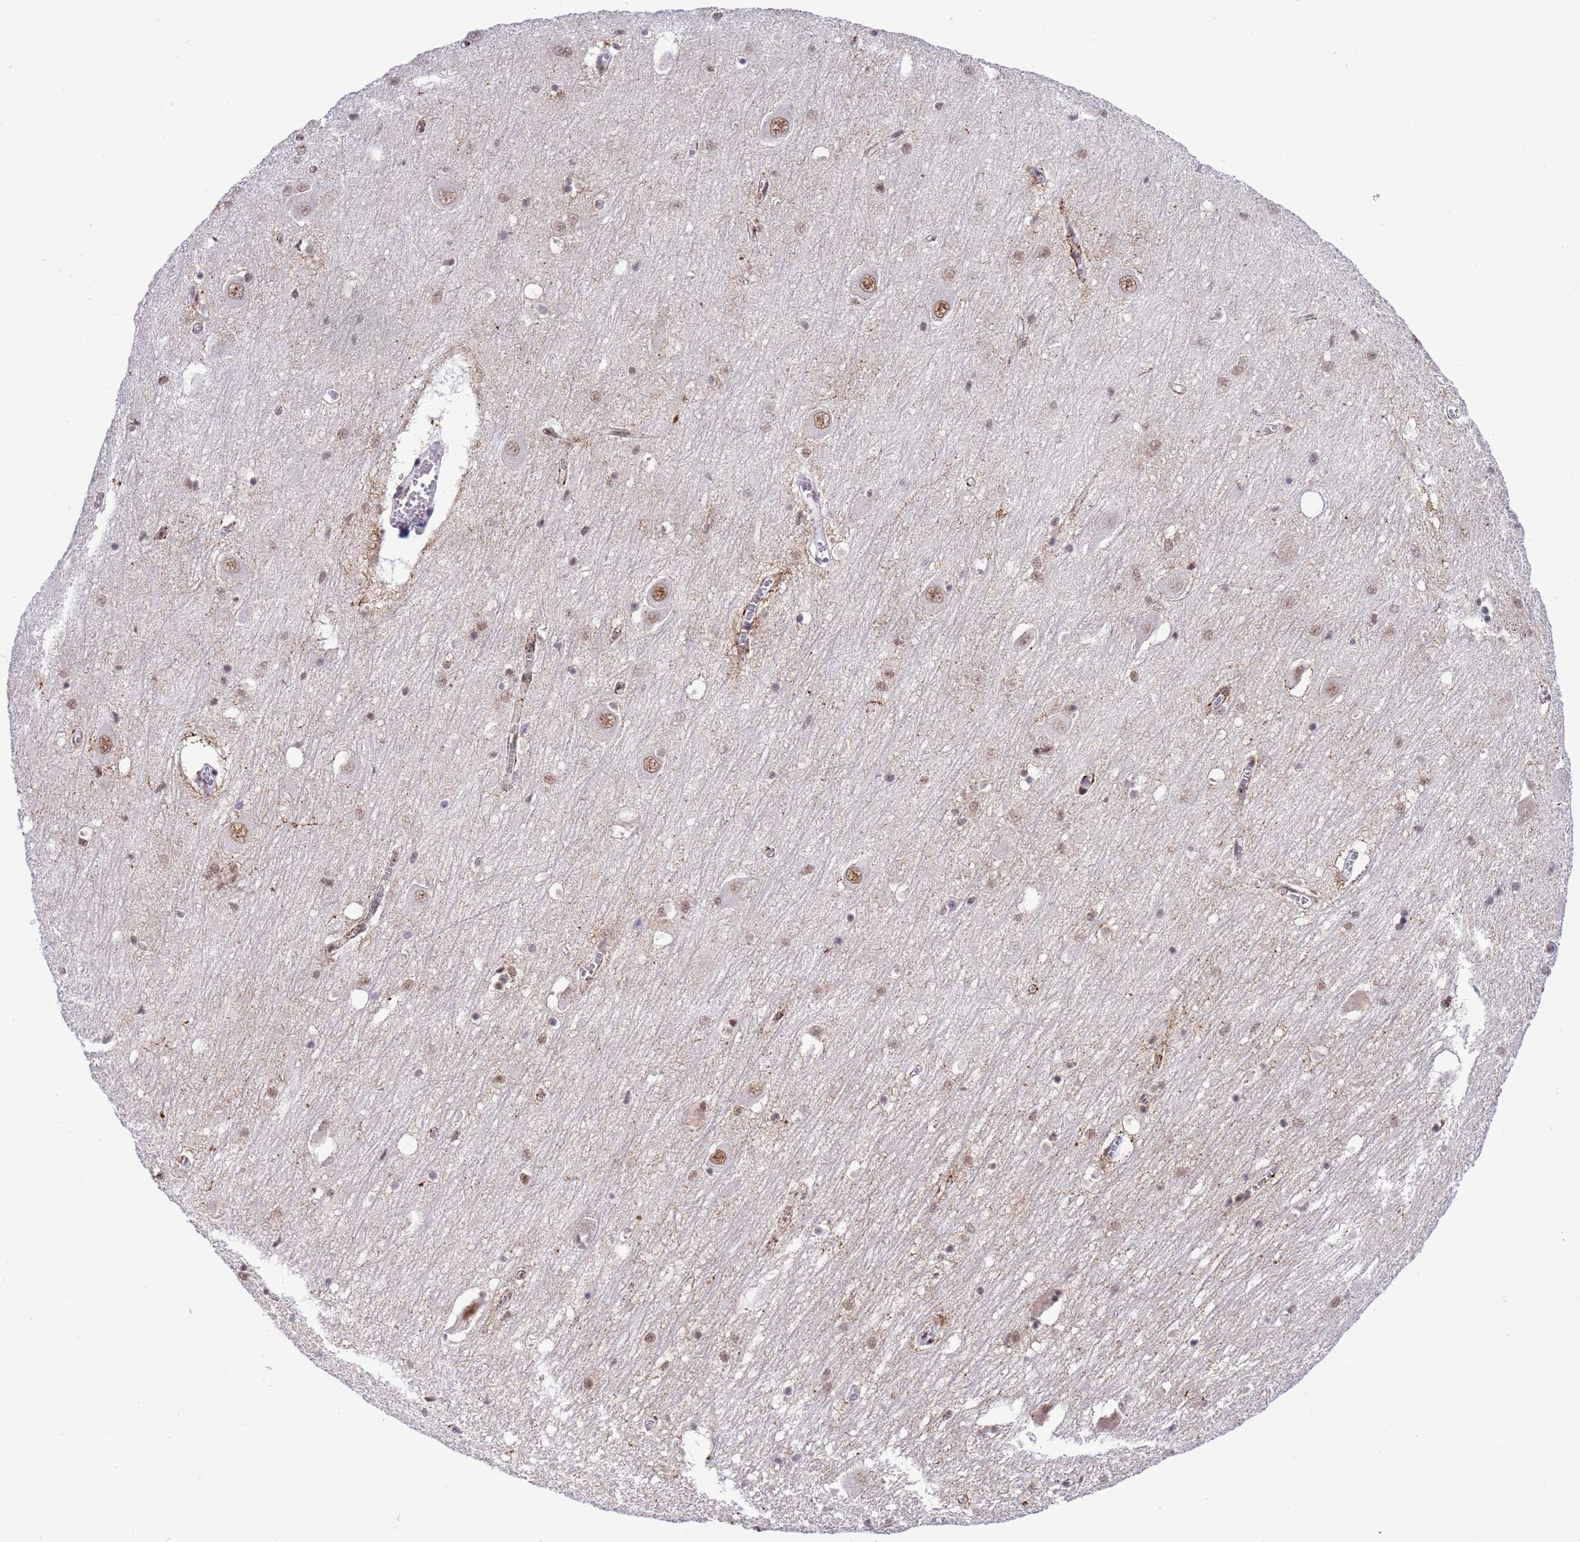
{"staining": {"intensity": "strong", "quantity": "25%-75%", "location": "nuclear"}, "tissue": "hippocampus", "cell_type": "Glial cells", "image_type": "normal", "snomed": [{"axis": "morphology", "description": "Normal tissue, NOS"}, {"axis": "topography", "description": "Hippocampus"}], "caption": "A high amount of strong nuclear staining is appreciated in approximately 25%-75% of glial cells in normal hippocampus.", "gene": "THOC2", "patient": {"sex": "male", "age": 70}}